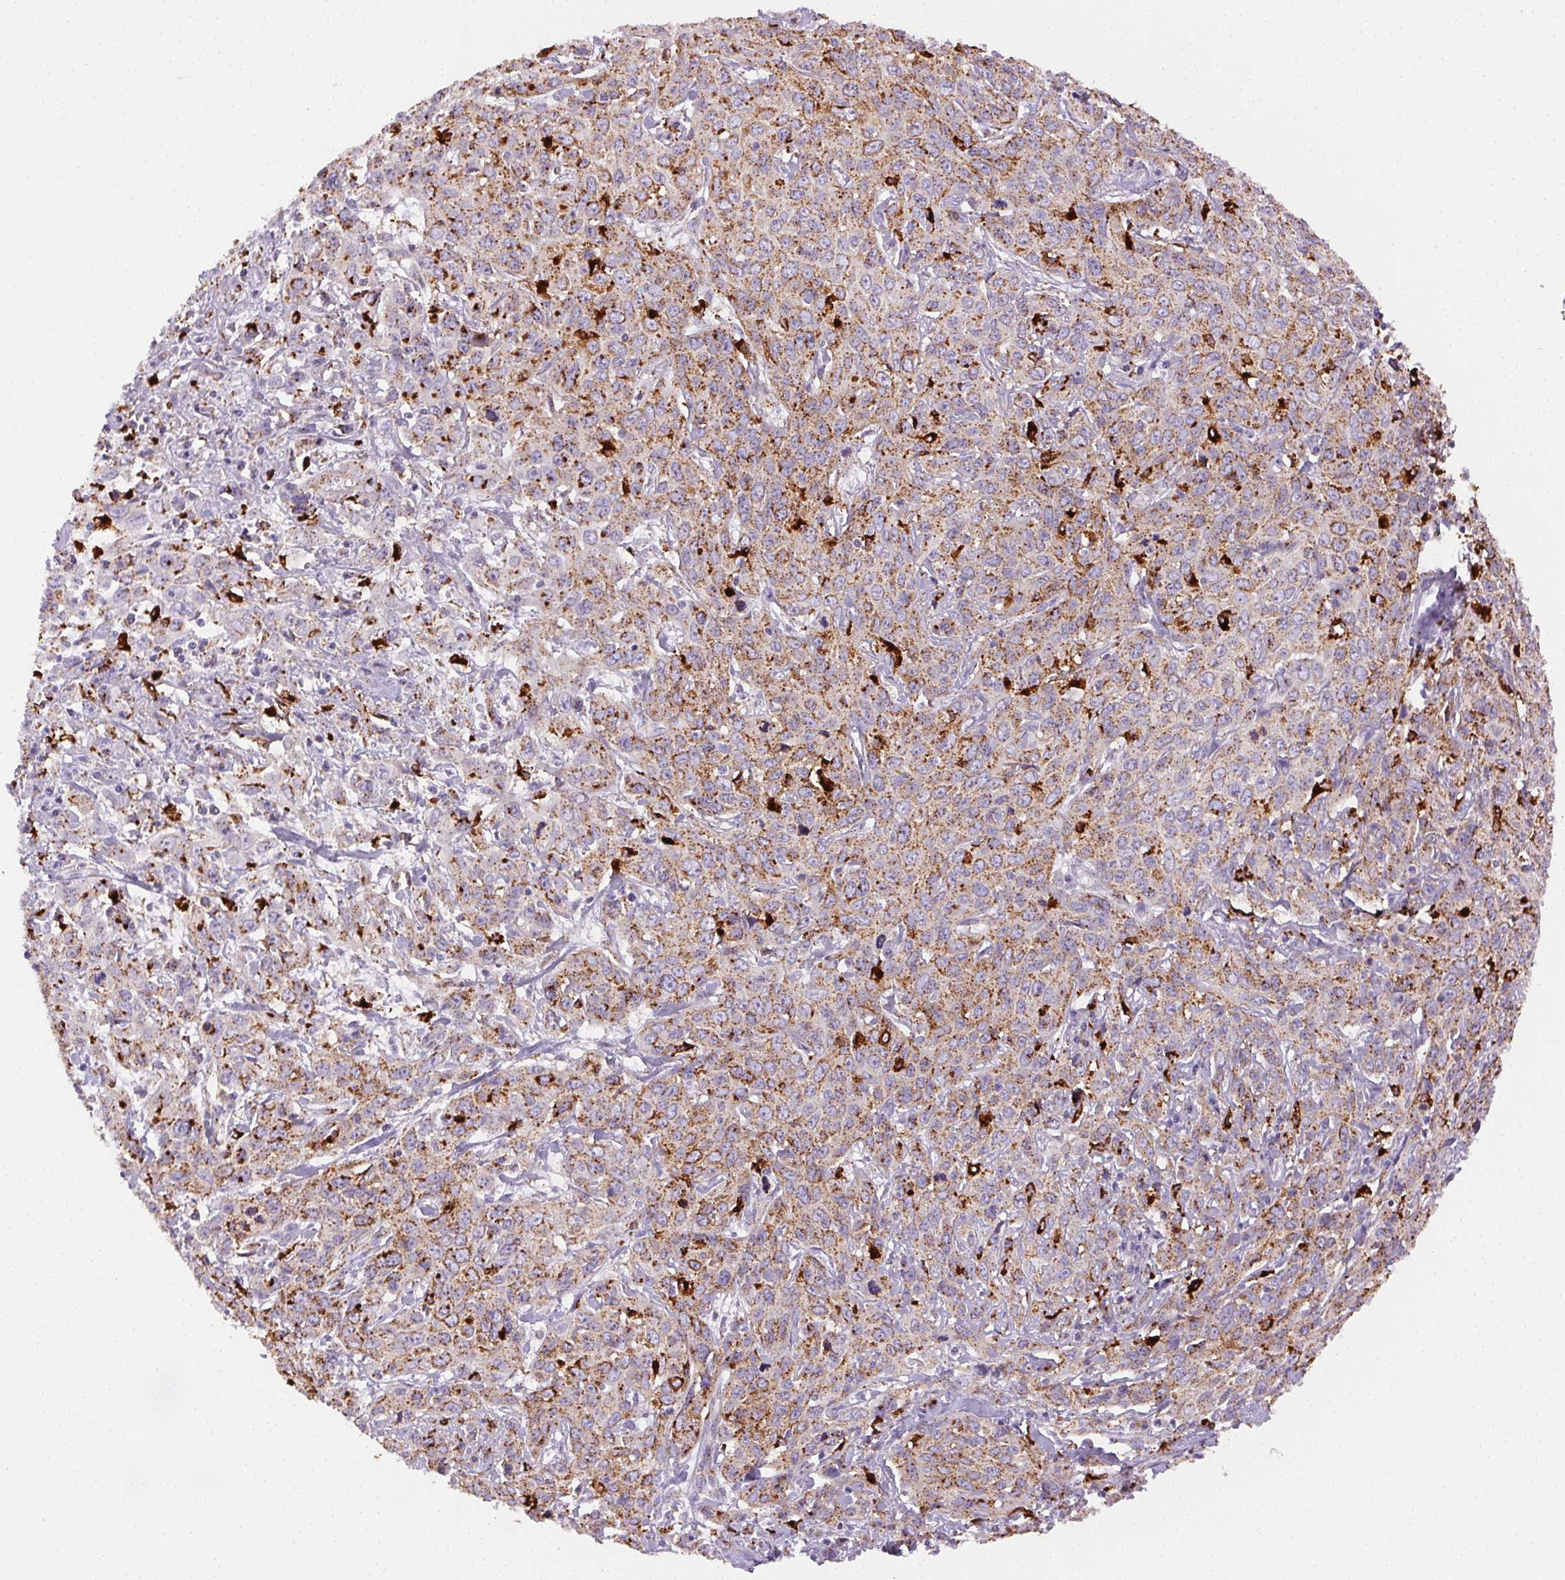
{"staining": {"intensity": "moderate", "quantity": "25%-75%", "location": "cytoplasmic/membranous"}, "tissue": "cervical cancer", "cell_type": "Tumor cells", "image_type": "cancer", "snomed": [{"axis": "morphology", "description": "Squamous cell carcinoma, NOS"}, {"axis": "topography", "description": "Cervix"}], "caption": "Immunohistochemical staining of cervical cancer (squamous cell carcinoma) exhibits medium levels of moderate cytoplasmic/membranous staining in approximately 25%-75% of tumor cells. (IHC, brightfield microscopy, high magnification).", "gene": "SCPEP1", "patient": {"sex": "female", "age": 38}}